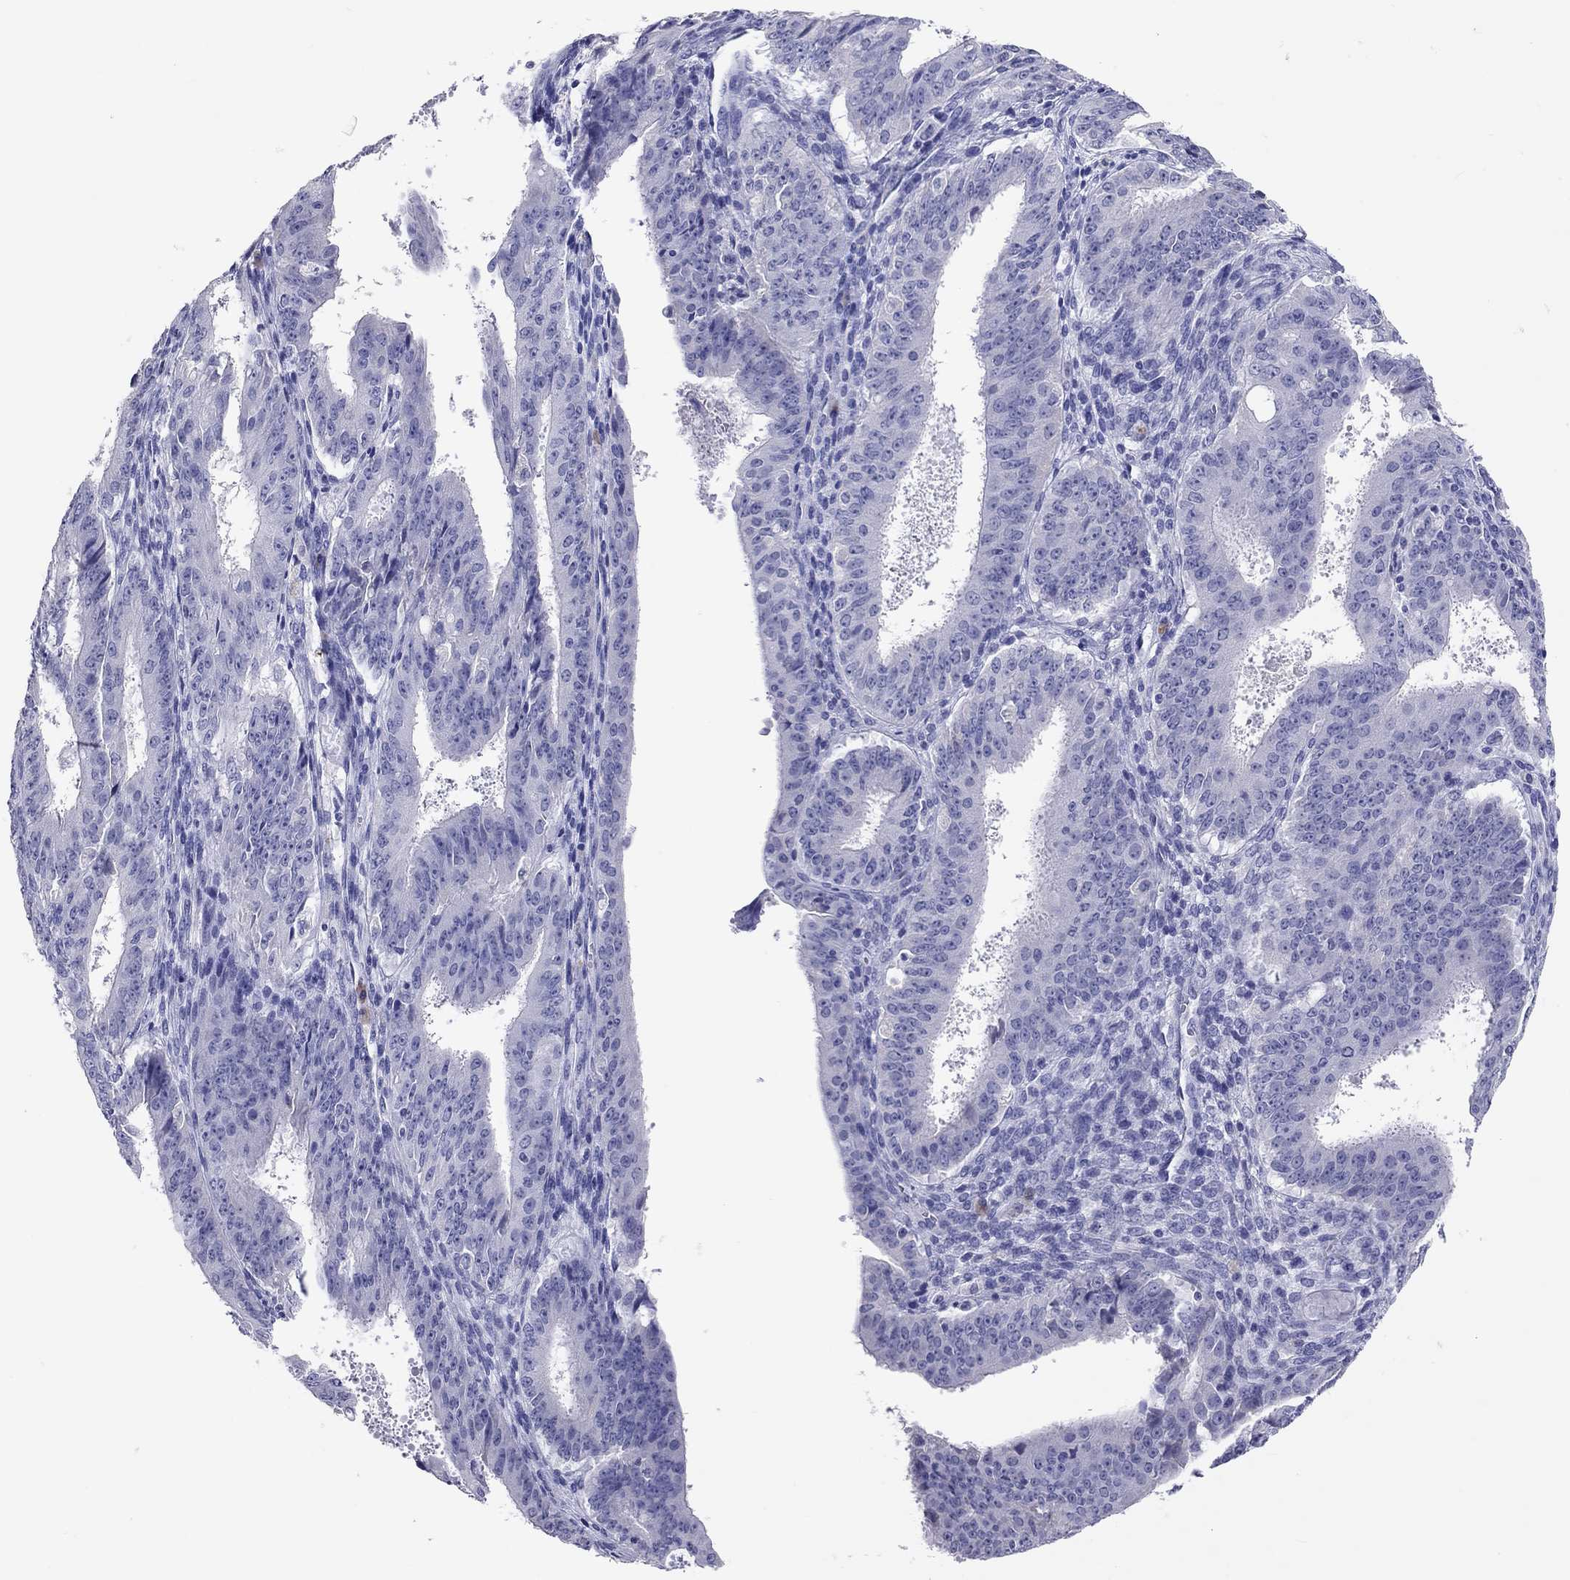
{"staining": {"intensity": "negative", "quantity": "none", "location": "none"}, "tissue": "ovarian cancer", "cell_type": "Tumor cells", "image_type": "cancer", "snomed": [{"axis": "morphology", "description": "Carcinoma, endometroid"}, {"axis": "topography", "description": "Ovary"}], "caption": "An image of endometroid carcinoma (ovarian) stained for a protein reveals no brown staining in tumor cells.", "gene": "CALHM1", "patient": {"sex": "female", "age": 42}}